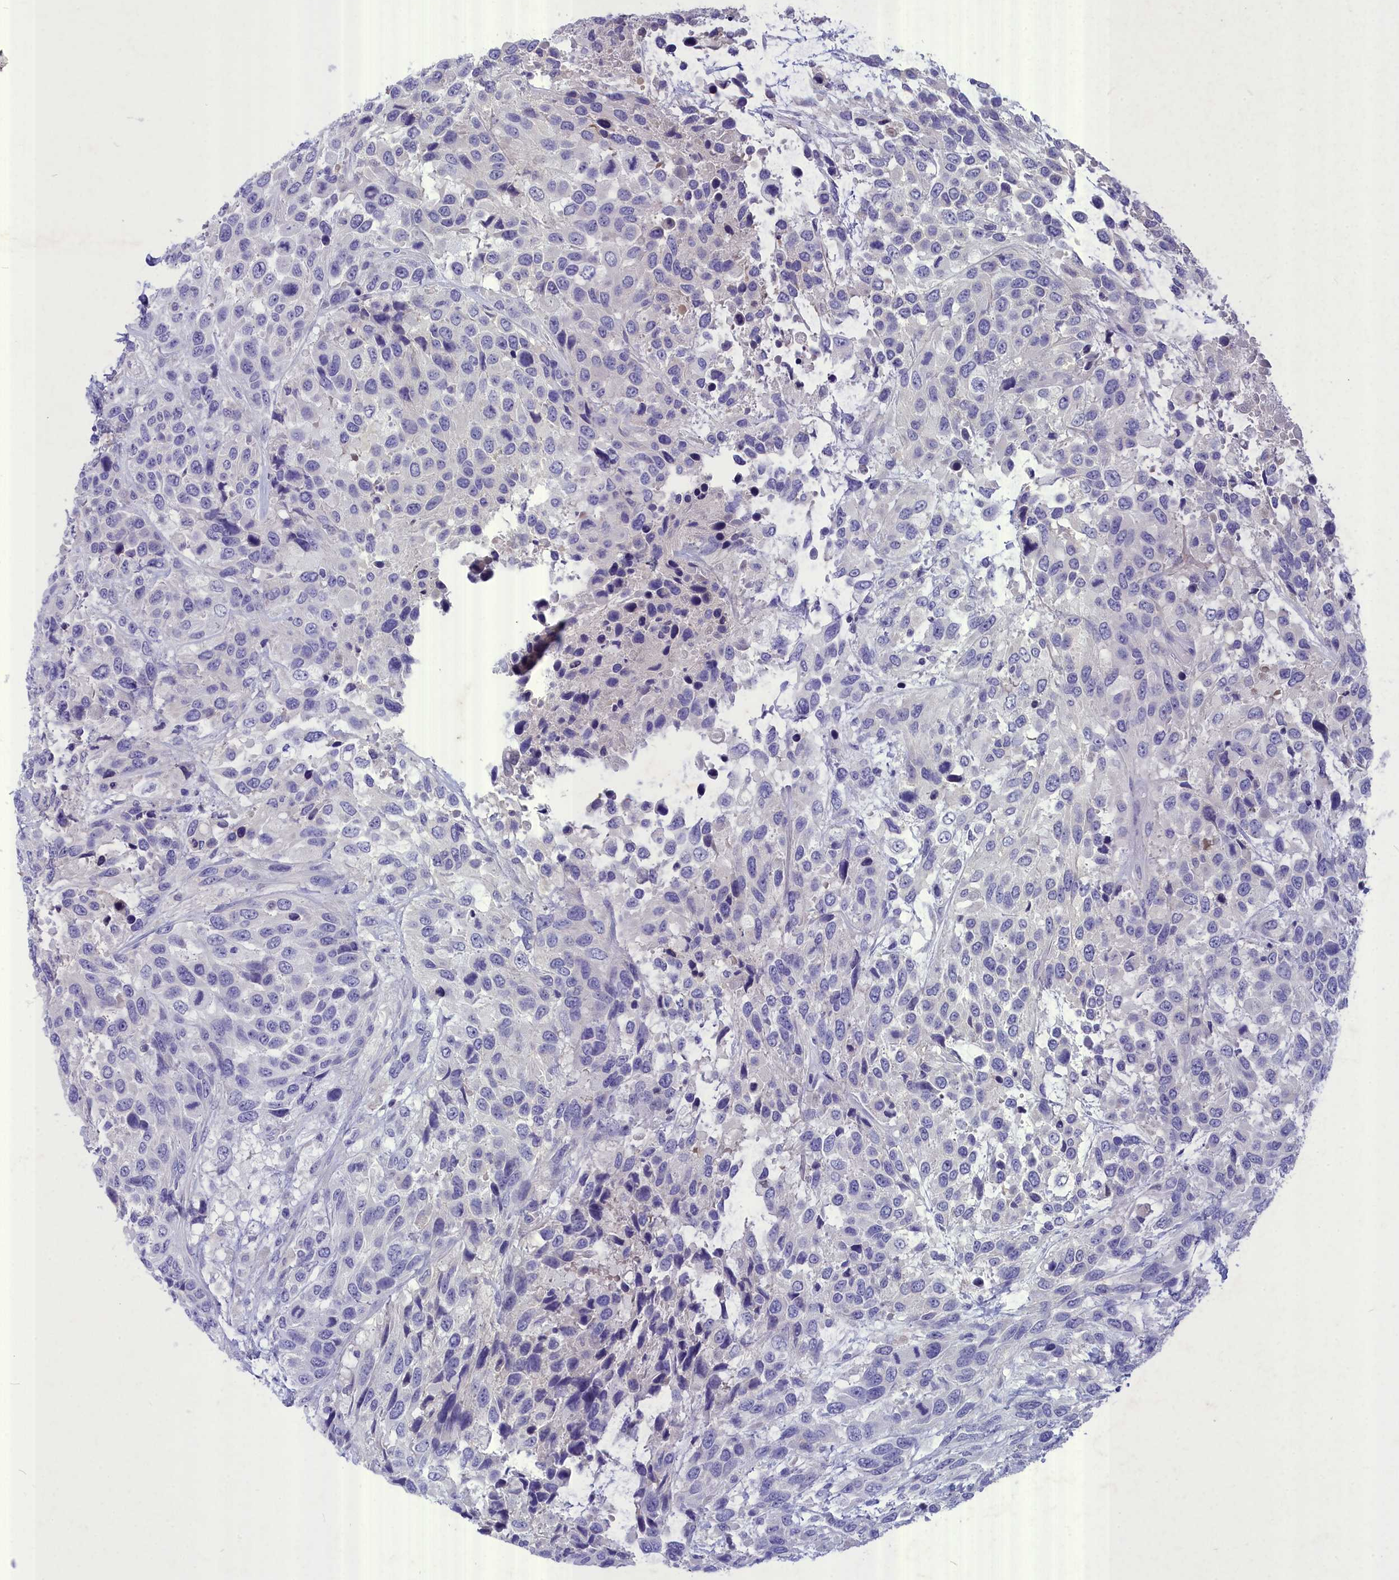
{"staining": {"intensity": "negative", "quantity": "none", "location": "none"}, "tissue": "urothelial cancer", "cell_type": "Tumor cells", "image_type": "cancer", "snomed": [{"axis": "morphology", "description": "Urothelial carcinoma, High grade"}, {"axis": "topography", "description": "Urinary bladder"}], "caption": "IHC of high-grade urothelial carcinoma reveals no expression in tumor cells. The staining was performed using DAB (3,3'-diaminobenzidine) to visualize the protein expression in brown, while the nuclei were stained in blue with hematoxylin (Magnification: 20x).", "gene": "DEFB119", "patient": {"sex": "female", "age": 70}}